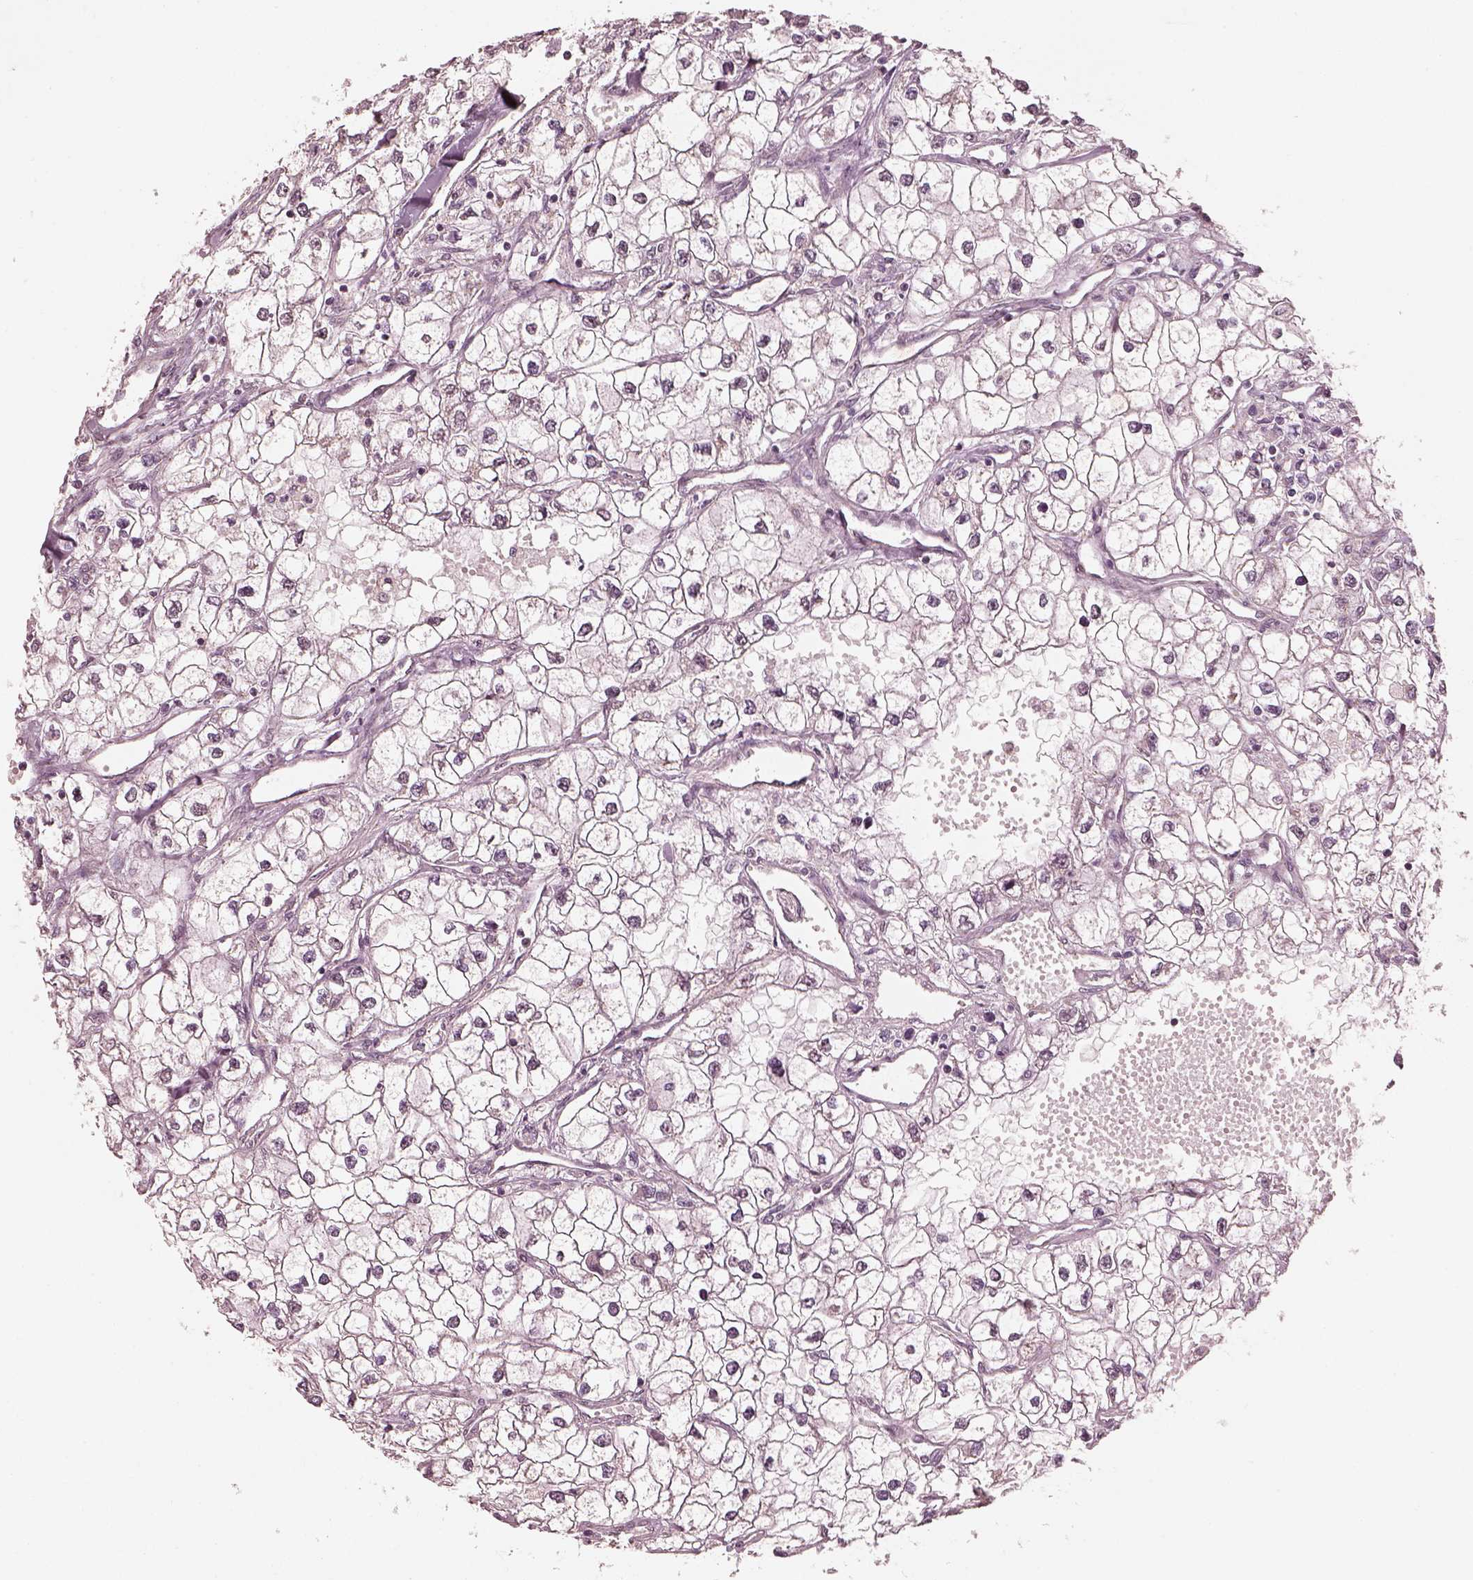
{"staining": {"intensity": "negative", "quantity": "none", "location": "none"}, "tissue": "renal cancer", "cell_type": "Tumor cells", "image_type": "cancer", "snomed": [{"axis": "morphology", "description": "Adenocarcinoma, NOS"}, {"axis": "topography", "description": "Kidney"}], "caption": "Image shows no significant protein staining in tumor cells of renal cancer.", "gene": "SLC7A4", "patient": {"sex": "male", "age": 59}}